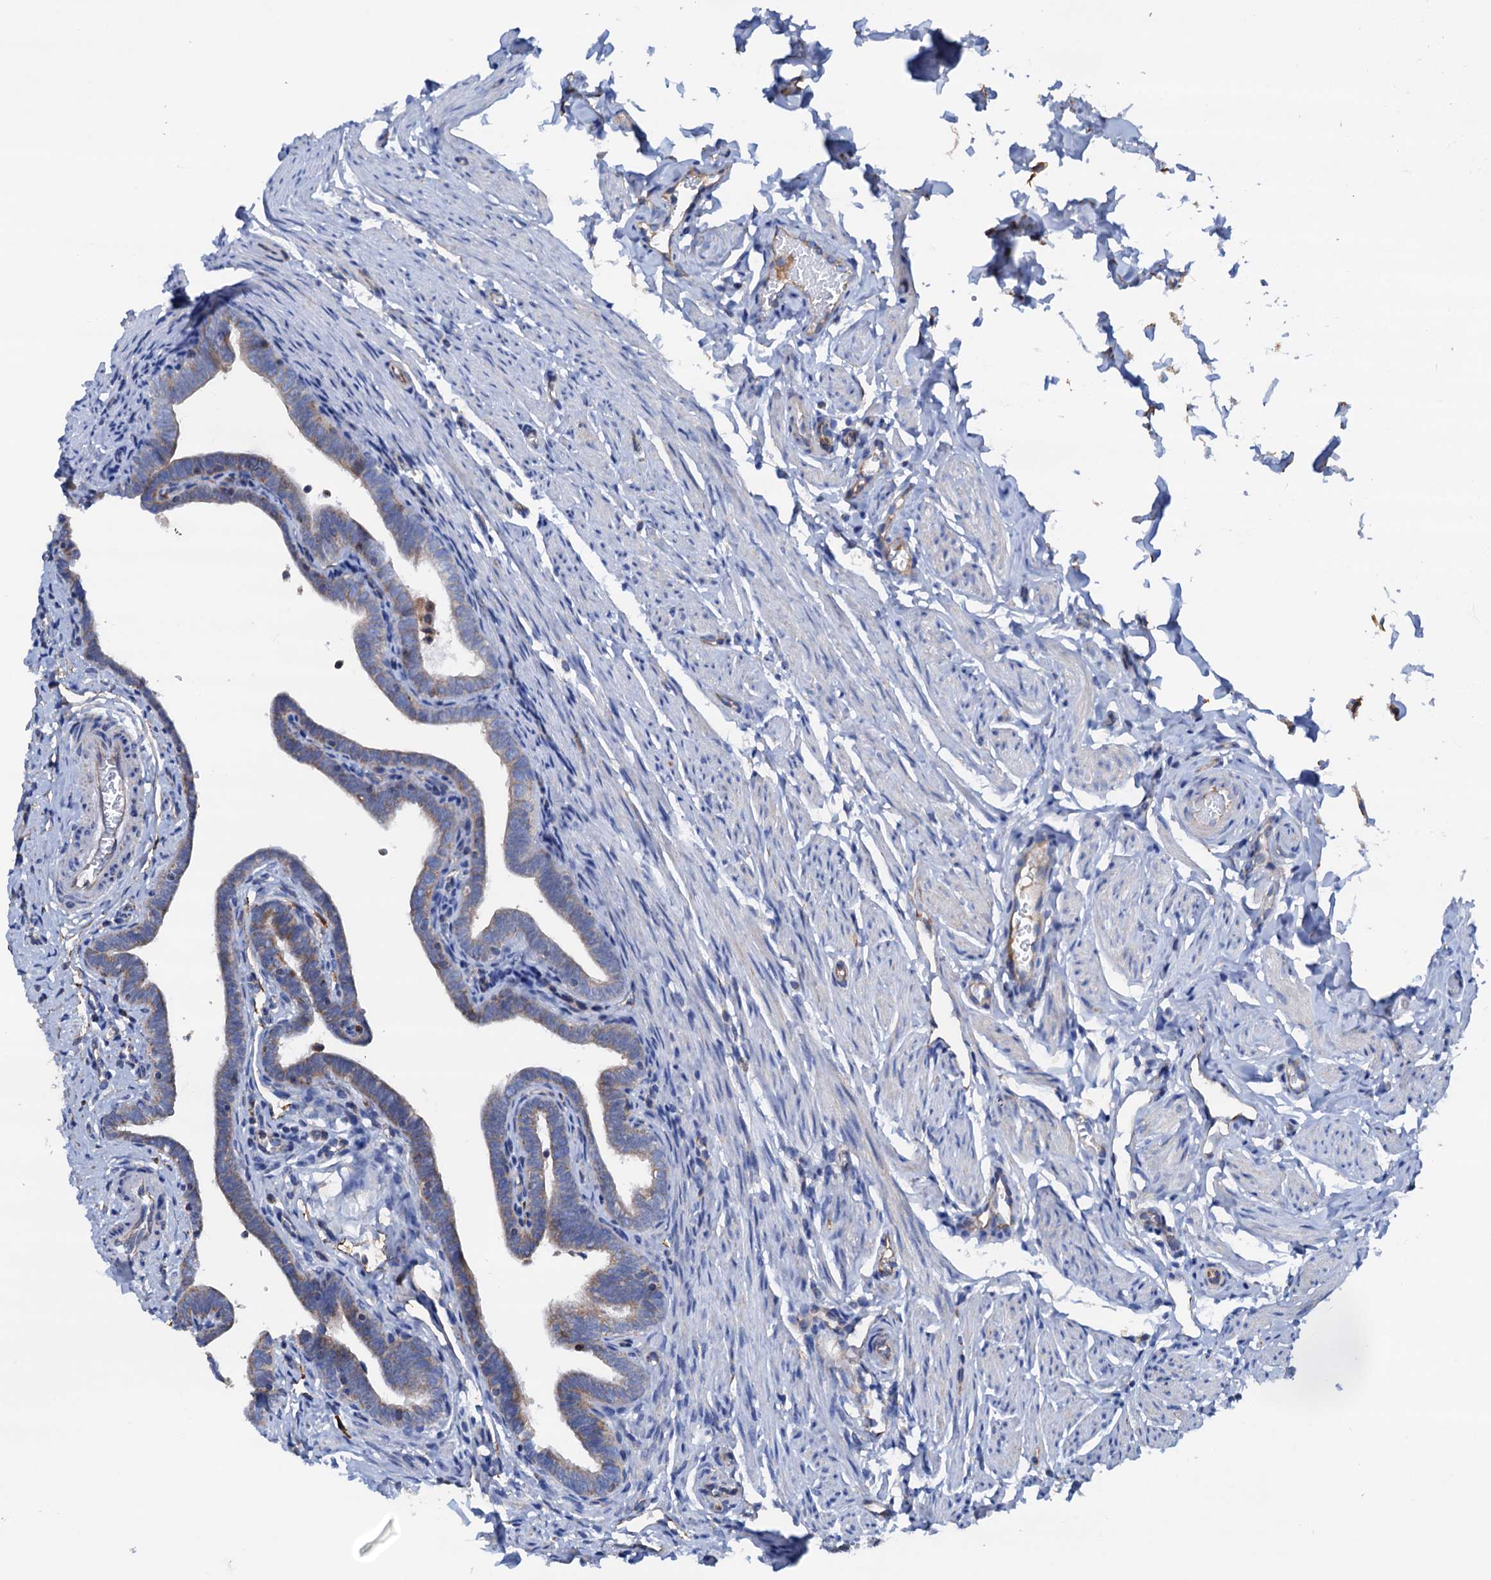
{"staining": {"intensity": "weak", "quantity": "25%-75%", "location": "cytoplasmic/membranous"}, "tissue": "fallopian tube", "cell_type": "Glandular cells", "image_type": "normal", "snomed": [{"axis": "morphology", "description": "Normal tissue, NOS"}, {"axis": "topography", "description": "Fallopian tube"}], "caption": "Weak cytoplasmic/membranous expression for a protein is identified in approximately 25%-75% of glandular cells of benign fallopian tube using immunohistochemistry (IHC).", "gene": "RASSF9", "patient": {"sex": "female", "age": 36}}